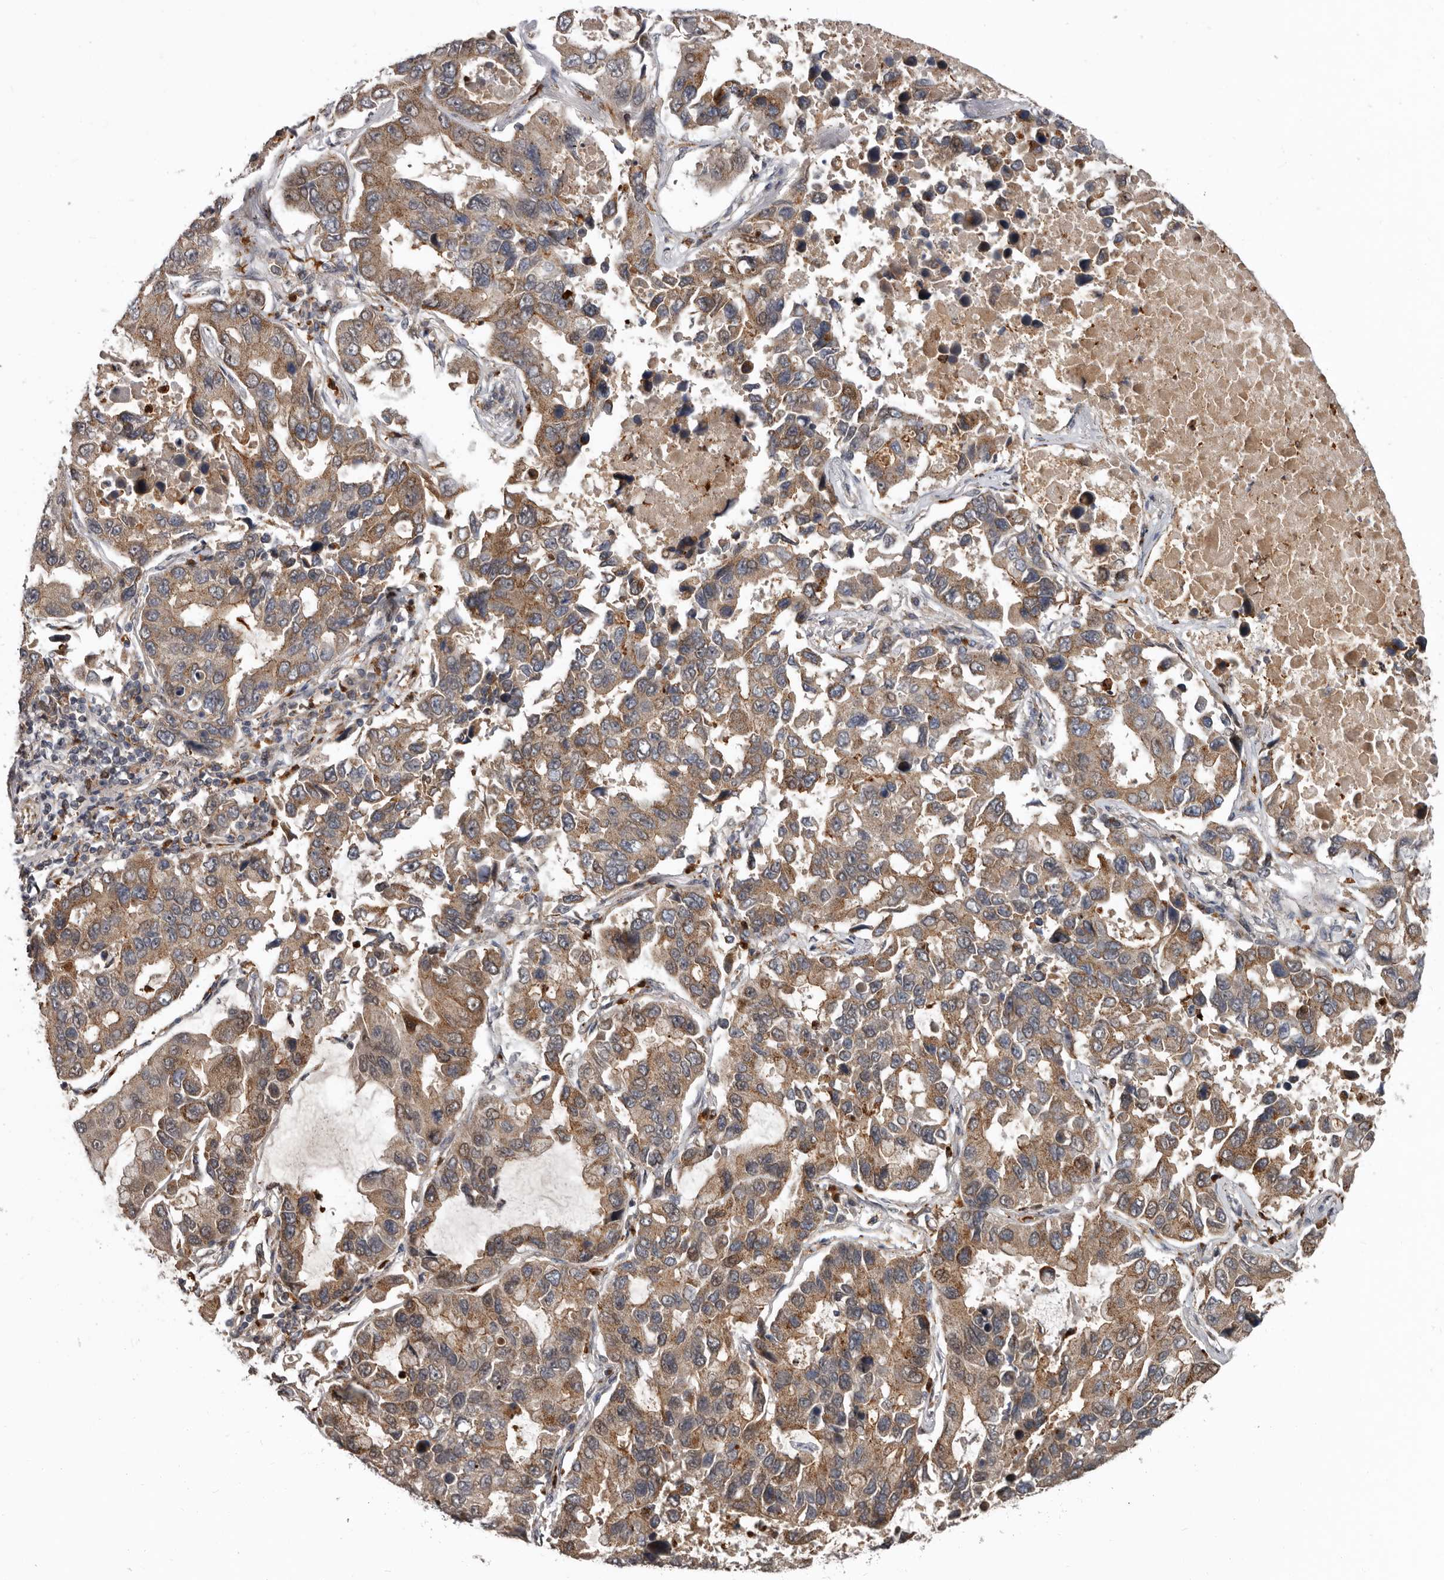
{"staining": {"intensity": "moderate", "quantity": ">75%", "location": "cytoplasmic/membranous"}, "tissue": "lung cancer", "cell_type": "Tumor cells", "image_type": "cancer", "snomed": [{"axis": "morphology", "description": "Adenocarcinoma, NOS"}, {"axis": "topography", "description": "Lung"}], "caption": "Brown immunohistochemical staining in human adenocarcinoma (lung) reveals moderate cytoplasmic/membranous positivity in about >75% of tumor cells.", "gene": "FGFR4", "patient": {"sex": "male", "age": 64}}